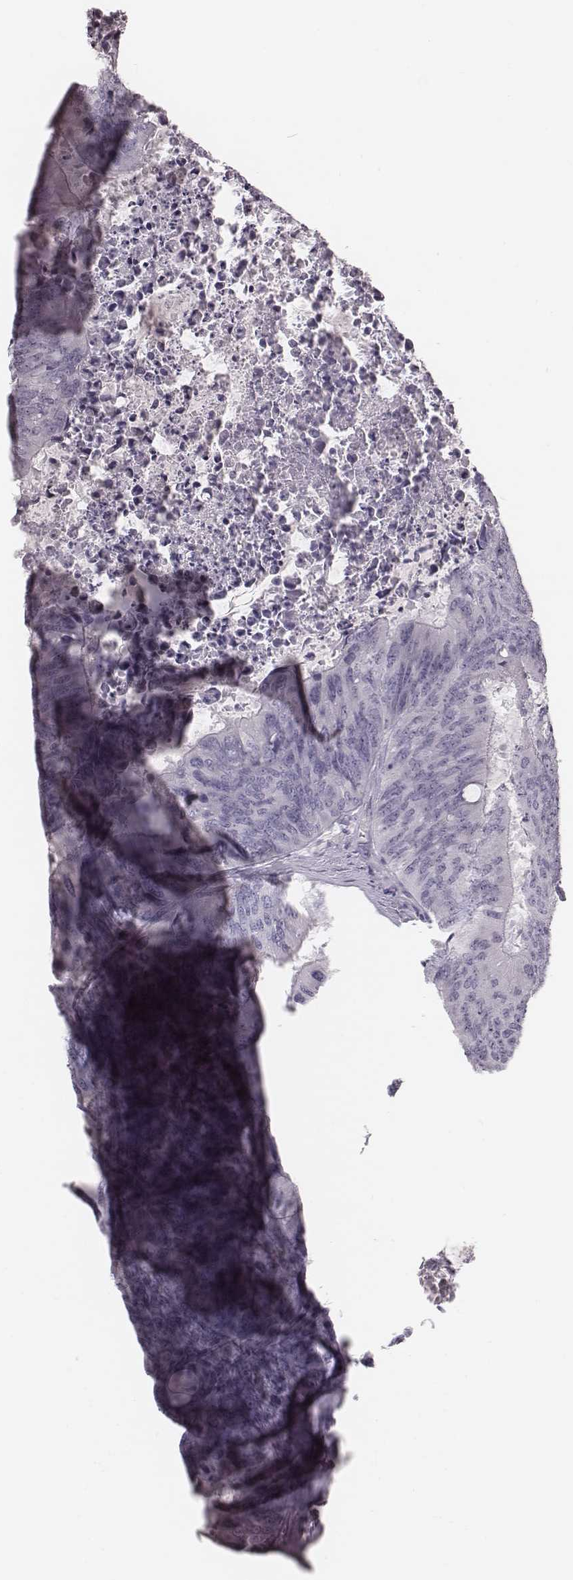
{"staining": {"intensity": "negative", "quantity": "none", "location": "none"}, "tissue": "colorectal cancer", "cell_type": "Tumor cells", "image_type": "cancer", "snomed": [{"axis": "morphology", "description": "Adenocarcinoma, NOS"}, {"axis": "topography", "description": "Colon"}], "caption": "High power microscopy histopathology image of an IHC photomicrograph of adenocarcinoma (colorectal), revealing no significant staining in tumor cells.", "gene": "SPA17", "patient": {"sex": "male", "age": 67}}